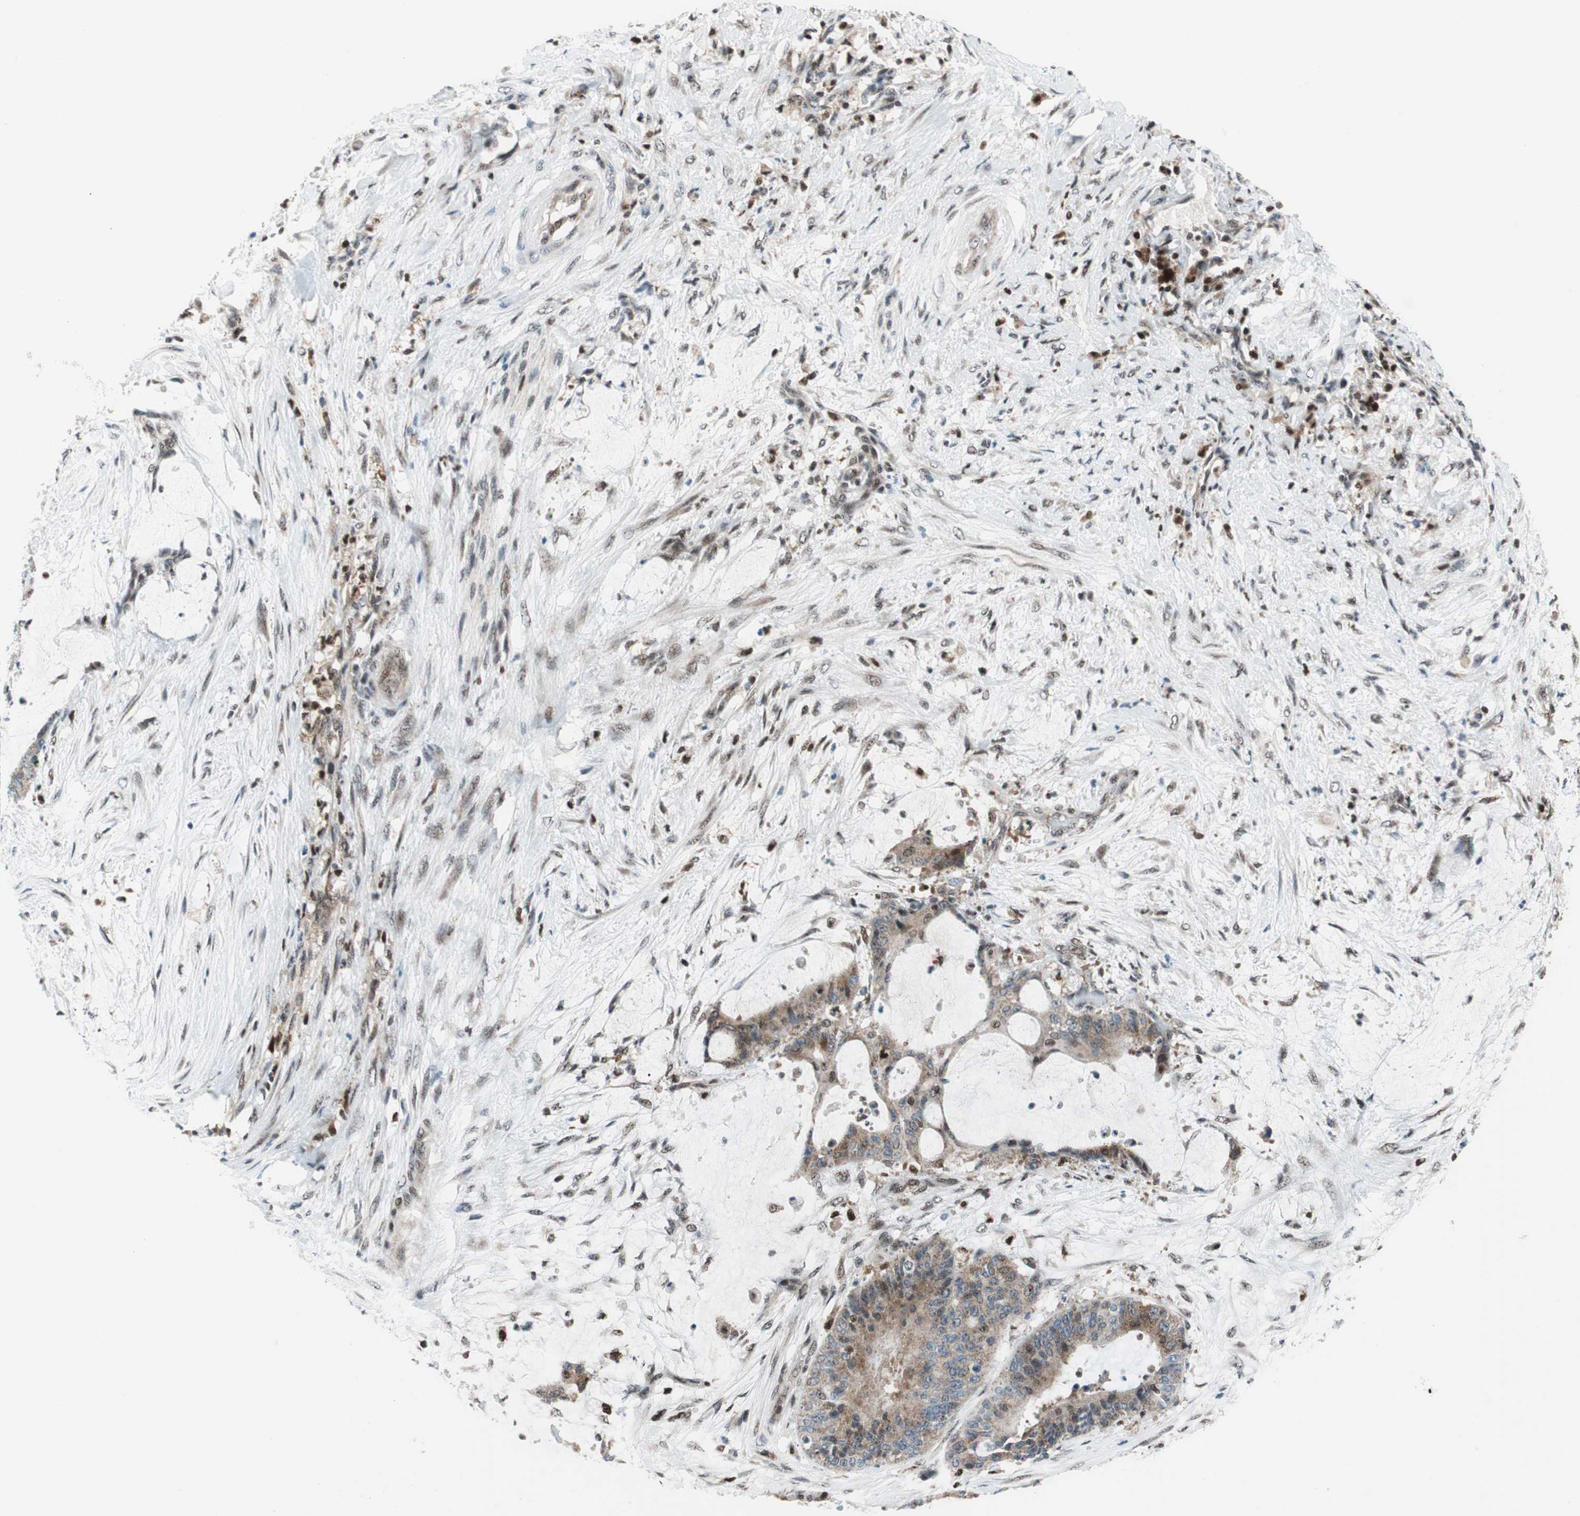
{"staining": {"intensity": "moderate", "quantity": "25%-75%", "location": "cytoplasmic/membranous"}, "tissue": "liver cancer", "cell_type": "Tumor cells", "image_type": "cancer", "snomed": [{"axis": "morphology", "description": "Cholangiocarcinoma"}, {"axis": "topography", "description": "Liver"}], "caption": "The image reveals a brown stain indicating the presence of a protein in the cytoplasmic/membranous of tumor cells in liver cholangiocarcinoma. (DAB (3,3'-diaminobenzidine) IHC, brown staining for protein, blue staining for nuclei).", "gene": "RGS10", "patient": {"sex": "female", "age": 73}}